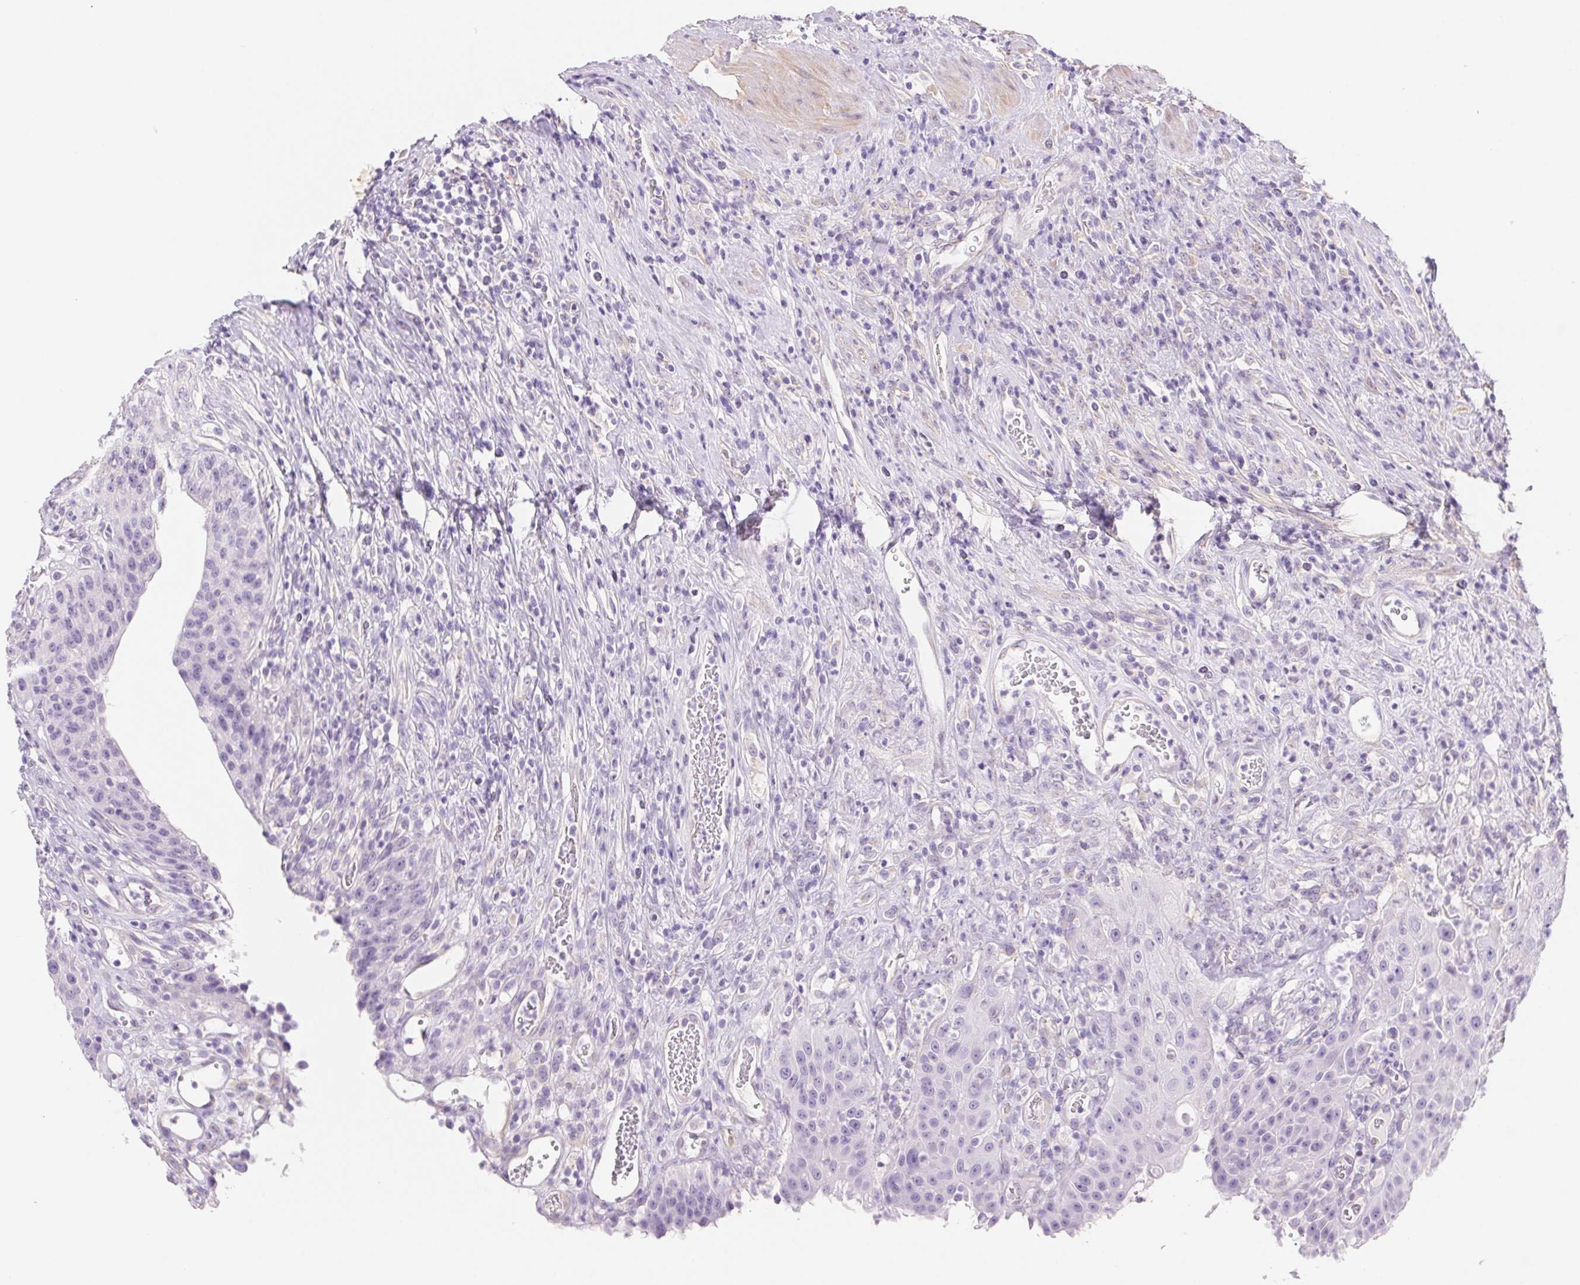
{"staining": {"intensity": "negative", "quantity": "none", "location": "none"}, "tissue": "urinary bladder", "cell_type": "Urothelial cells", "image_type": "normal", "snomed": [{"axis": "morphology", "description": "Normal tissue, NOS"}, {"axis": "topography", "description": "Urinary bladder"}], "caption": "IHC image of normal human urinary bladder stained for a protein (brown), which shows no staining in urothelial cells.", "gene": "PNLIP", "patient": {"sex": "female", "age": 56}}